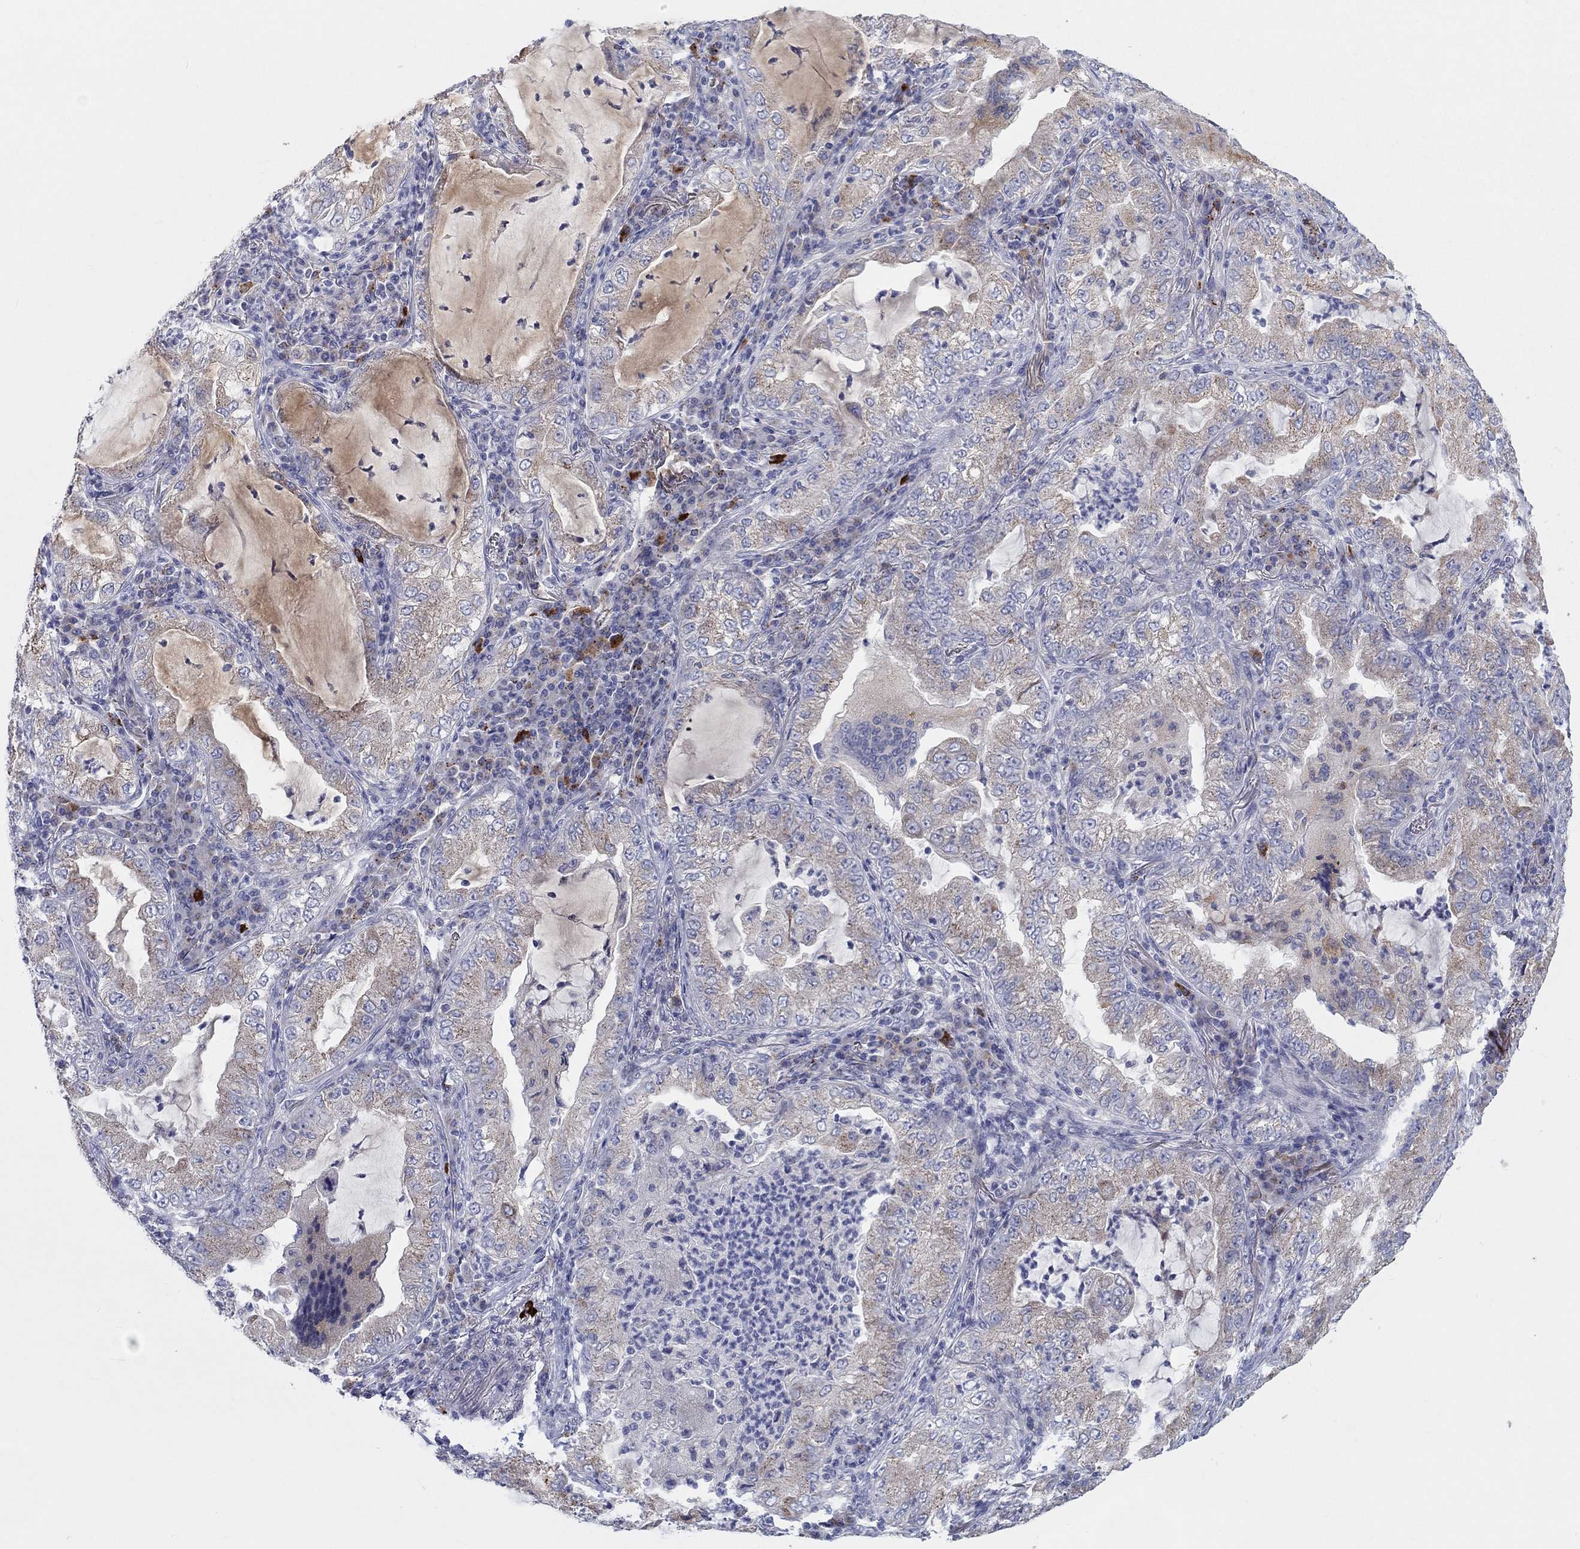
{"staining": {"intensity": "weak", "quantity": "25%-75%", "location": "cytoplasmic/membranous"}, "tissue": "lung cancer", "cell_type": "Tumor cells", "image_type": "cancer", "snomed": [{"axis": "morphology", "description": "Adenocarcinoma, NOS"}, {"axis": "topography", "description": "Lung"}], "caption": "Adenocarcinoma (lung) stained with IHC demonstrates weak cytoplasmic/membranous positivity in approximately 25%-75% of tumor cells.", "gene": "BCO2", "patient": {"sex": "female", "age": 73}}